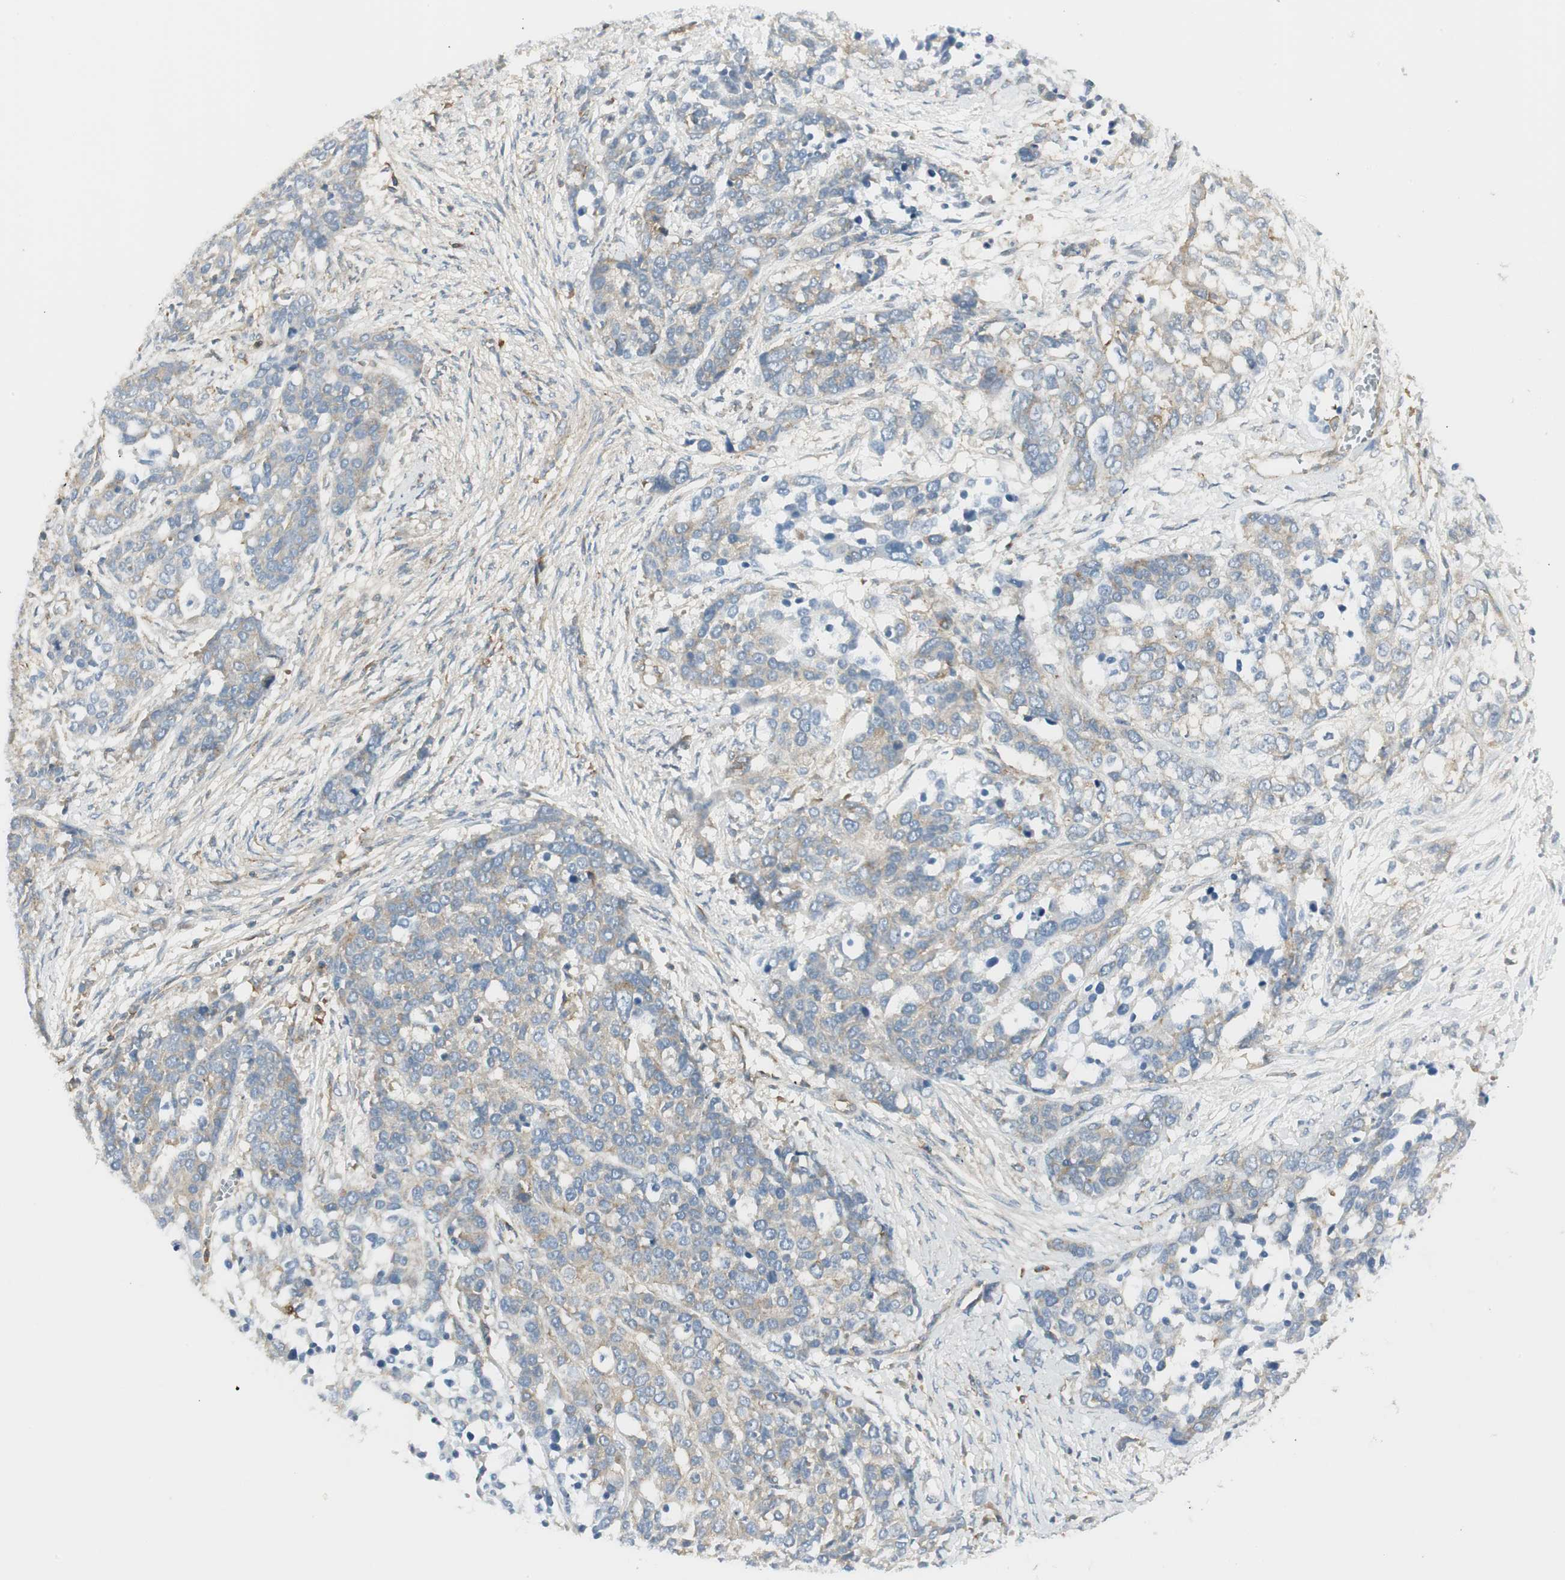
{"staining": {"intensity": "weak", "quantity": "<25%", "location": "cytoplasmic/membranous"}, "tissue": "ovarian cancer", "cell_type": "Tumor cells", "image_type": "cancer", "snomed": [{"axis": "morphology", "description": "Cystadenocarcinoma, serous, NOS"}, {"axis": "topography", "description": "Ovary"}], "caption": "Immunohistochemical staining of ovarian serous cystadenocarcinoma exhibits no significant expression in tumor cells. Nuclei are stained in blue.", "gene": "AGFG1", "patient": {"sex": "female", "age": 44}}